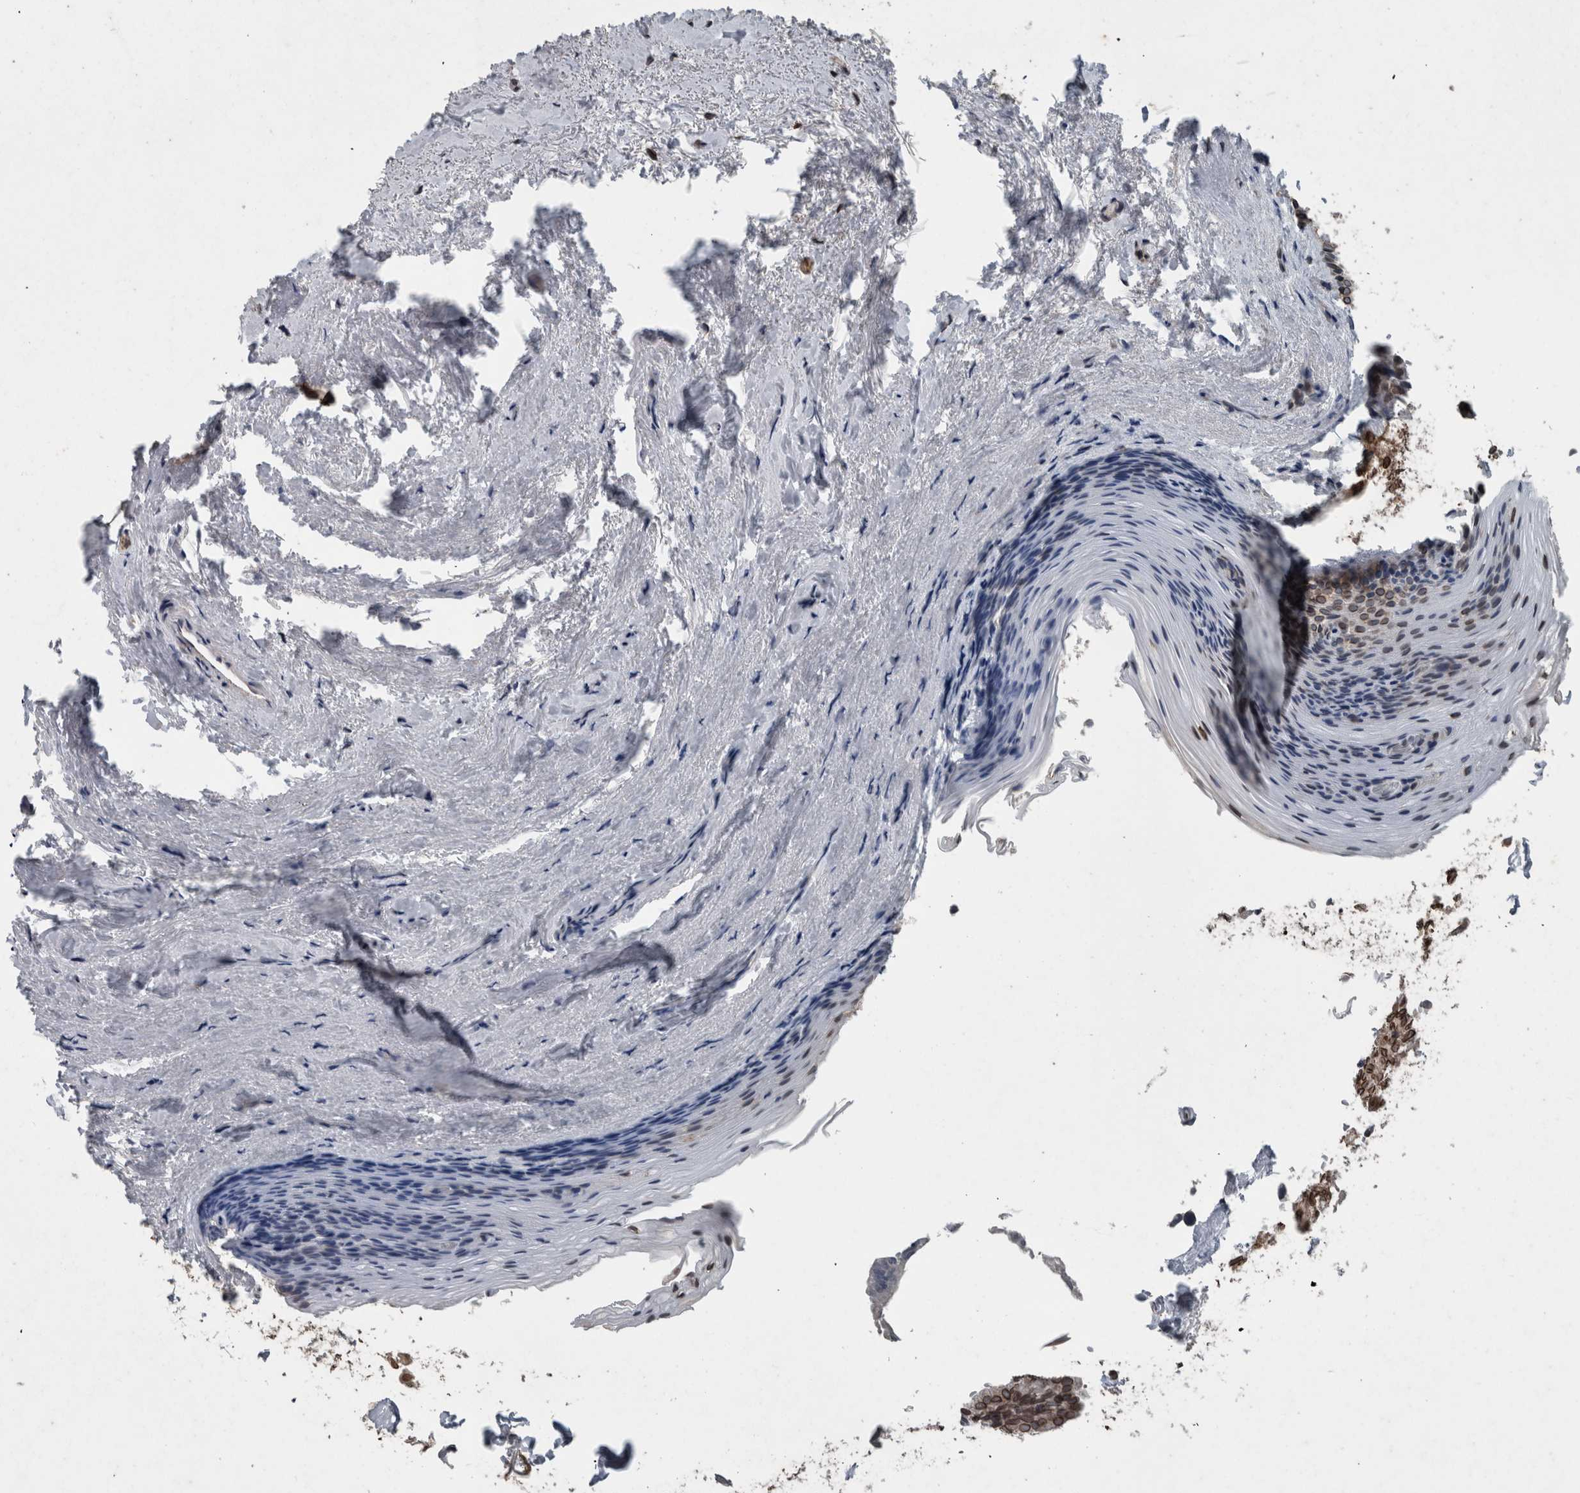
{"staining": {"intensity": "strong", "quantity": "25%-75%", "location": "cytoplasmic/membranous,nuclear"}, "tissue": "urinary bladder", "cell_type": "Urothelial cells", "image_type": "normal", "snomed": [{"axis": "morphology", "description": "Normal tissue, NOS"}, {"axis": "topography", "description": "Urinary bladder"}], "caption": "A high-resolution photomicrograph shows immunohistochemistry (IHC) staining of normal urinary bladder, which shows strong cytoplasmic/membranous,nuclear expression in approximately 25%-75% of urothelial cells. Using DAB (brown) and hematoxylin (blue) stains, captured at high magnification using brightfield microscopy.", "gene": "RANBP2", "patient": {"sex": "female", "age": 67}}